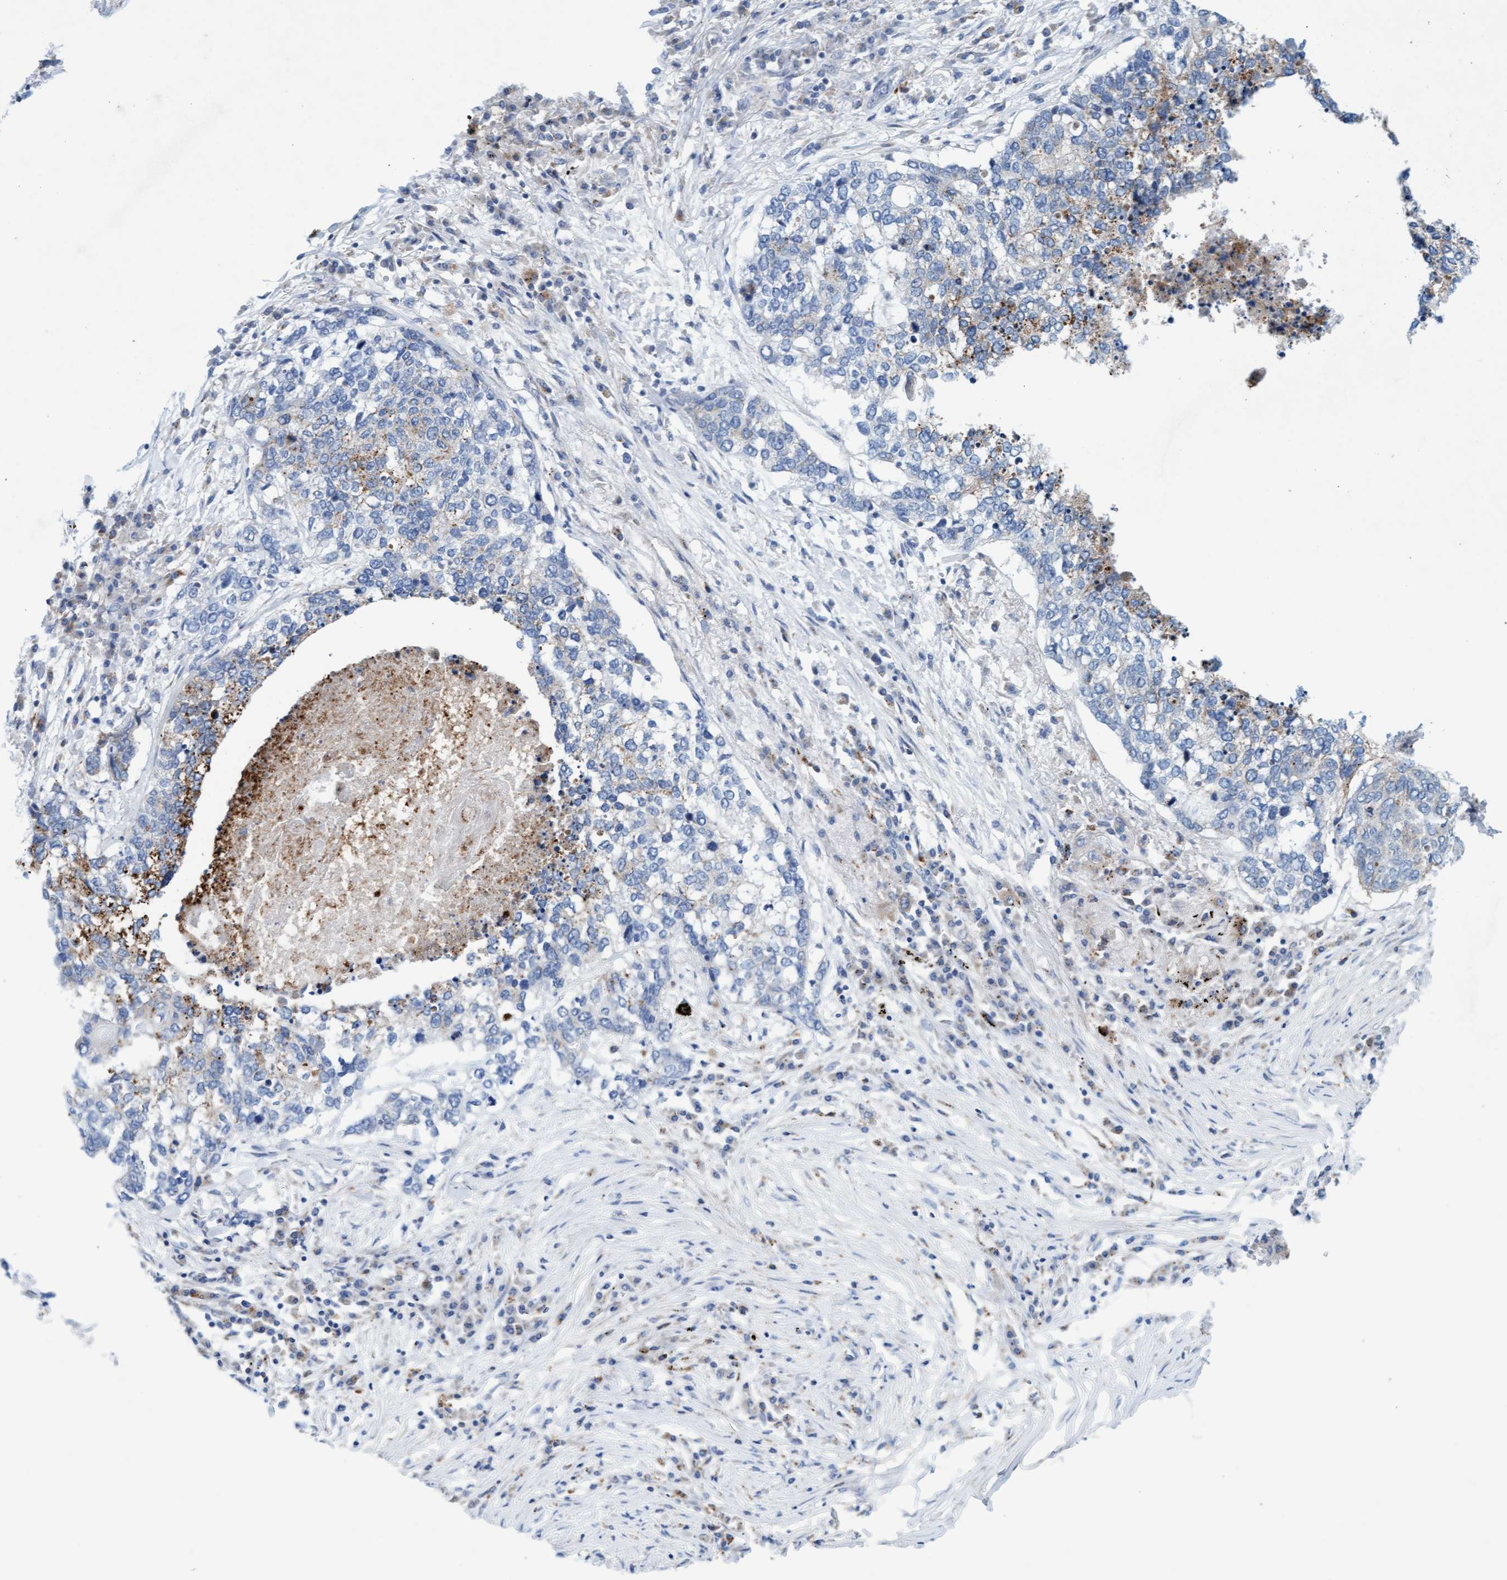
{"staining": {"intensity": "moderate", "quantity": "<25%", "location": "cytoplasmic/membranous"}, "tissue": "lung cancer", "cell_type": "Tumor cells", "image_type": "cancer", "snomed": [{"axis": "morphology", "description": "Squamous cell carcinoma, NOS"}, {"axis": "topography", "description": "Lung"}], "caption": "DAB (3,3'-diaminobenzidine) immunohistochemical staining of human squamous cell carcinoma (lung) shows moderate cytoplasmic/membranous protein staining in approximately <25% of tumor cells.", "gene": "SGSH", "patient": {"sex": "female", "age": 63}}